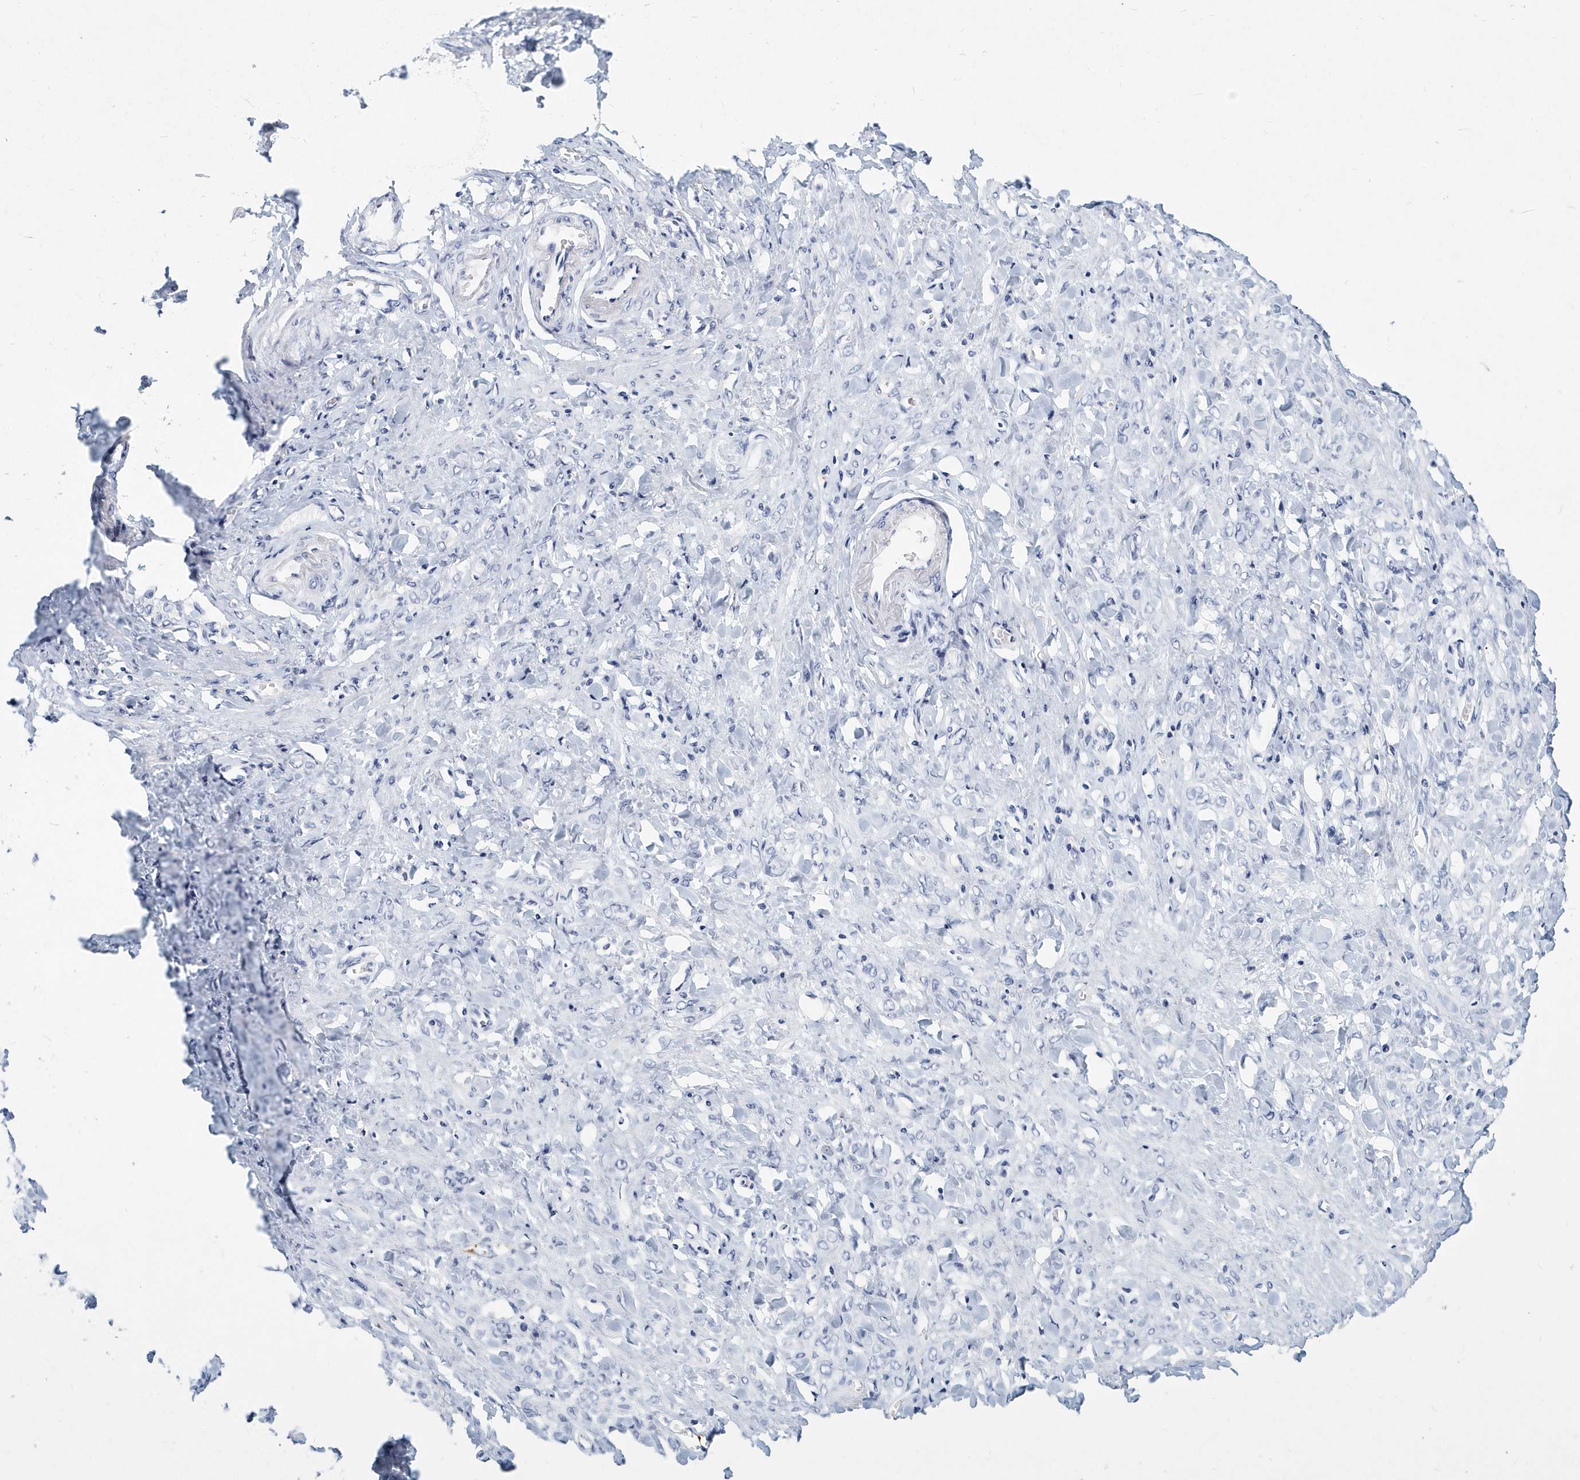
{"staining": {"intensity": "negative", "quantity": "none", "location": "none"}, "tissue": "stomach cancer", "cell_type": "Tumor cells", "image_type": "cancer", "snomed": [{"axis": "morphology", "description": "Normal tissue, NOS"}, {"axis": "morphology", "description": "Adenocarcinoma, NOS"}, {"axis": "topography", "description": "Stomach"}], "caption": "This is an IHC micrograph of human adenocarcinoma (stomach). There is no staining in tumor cells.", "gene": "ITGA2B", "patient": {"sex": "male", "age": 82}}